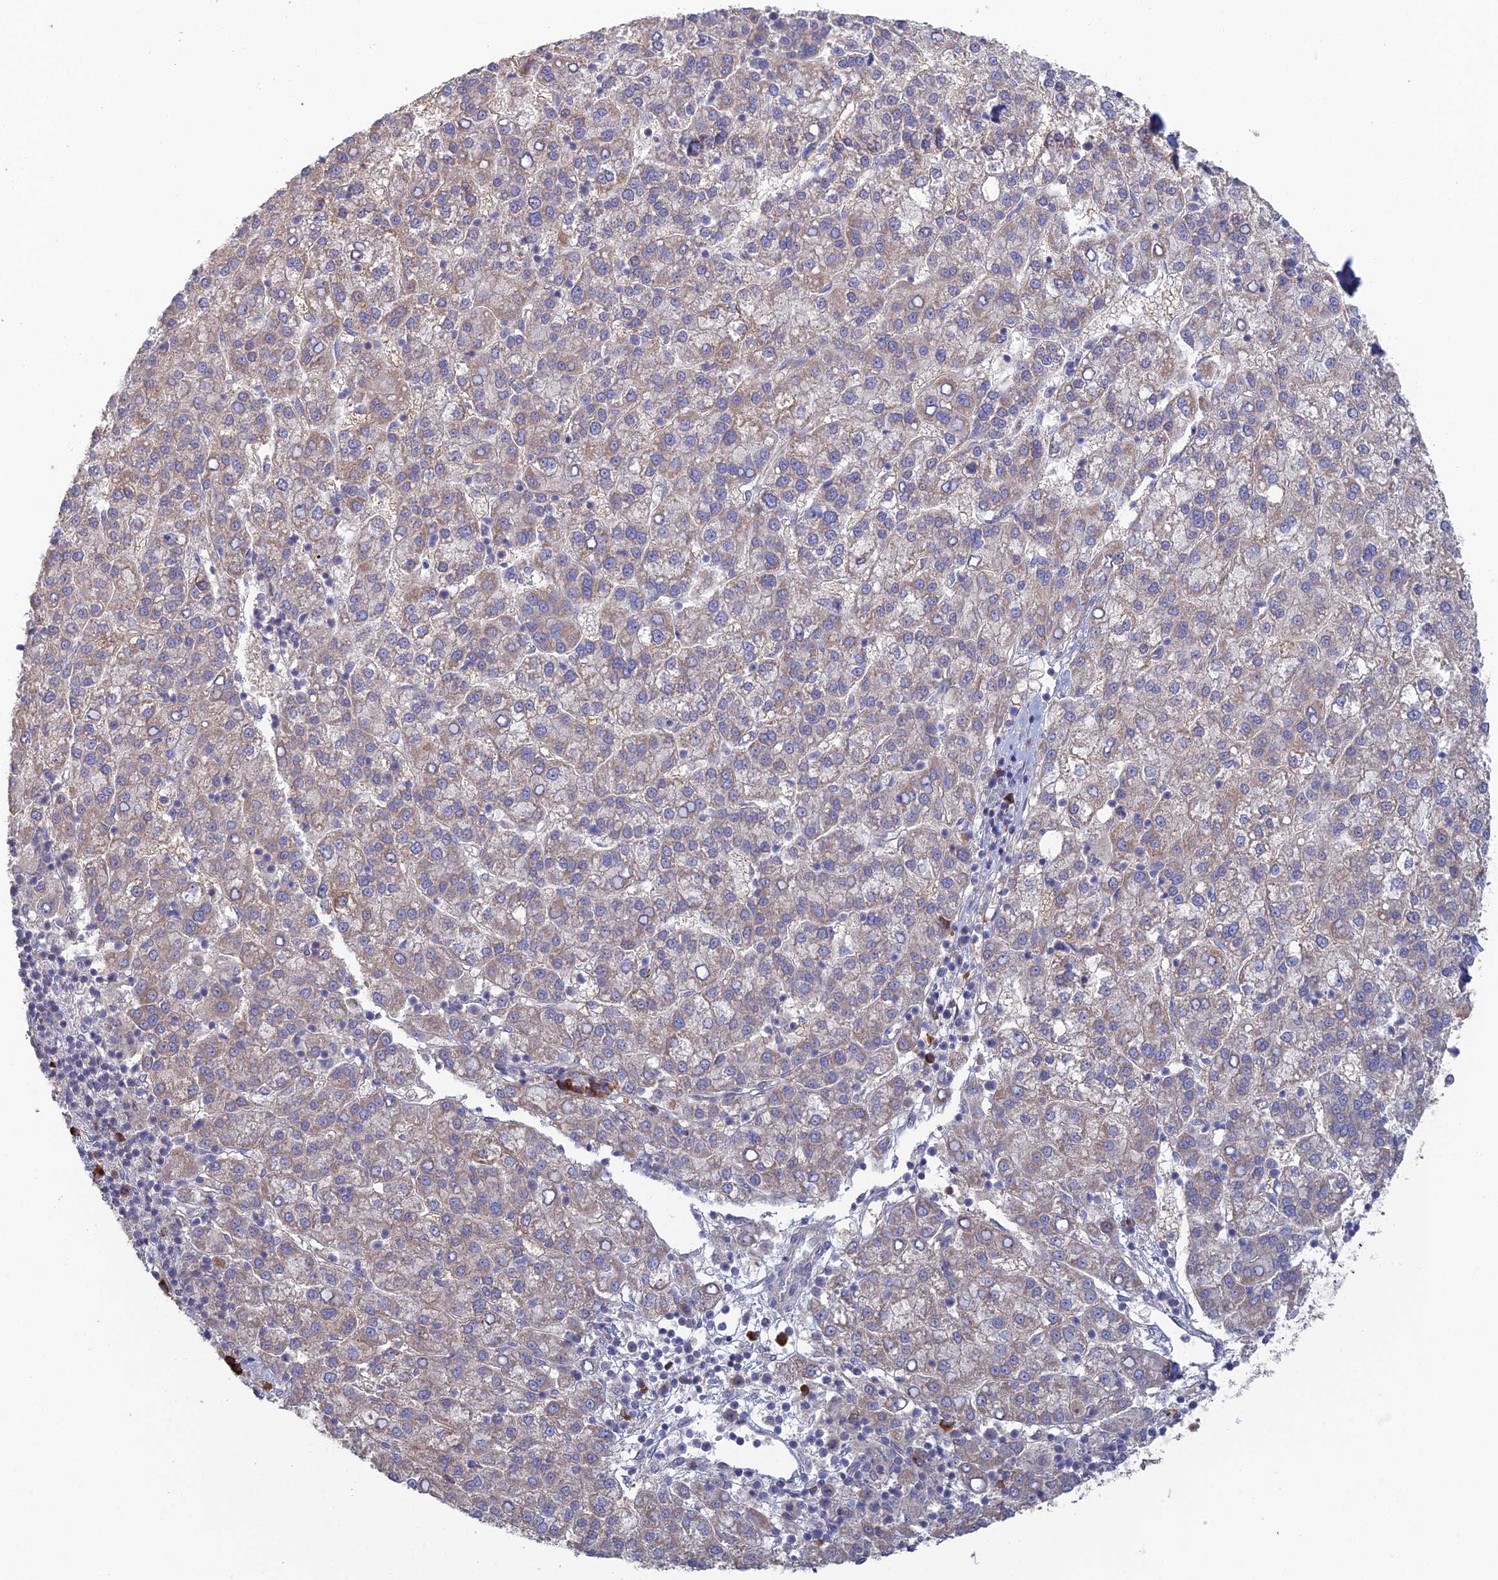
{"staining": {"intensity": "weak", "quantity": "25%-75%", "location": "cytoplasmic/membranous"}, "tissue": "liver cancer", "cell_type": "Tumor cells", "image_type": "cancer", "snomed": [{"axis": "morphology", "description": "Carcinoma, Hepatocellular, NOS"}, {"axis": "topography", "description": "Liver"}], "caption": "High-magnification brightfield microscopy of hepatocellular carcinoma (liver) stained with DAB (3,3'-diaminobenzidine) (brown) and counterstained with hematoxylin (blue). tumor cells exhibit weak cytoplasmic/membranous expression is appreciated in about25%-75% of cells.", "gene": "ARL16", "patient": {"sex": "female", "age": 58}}